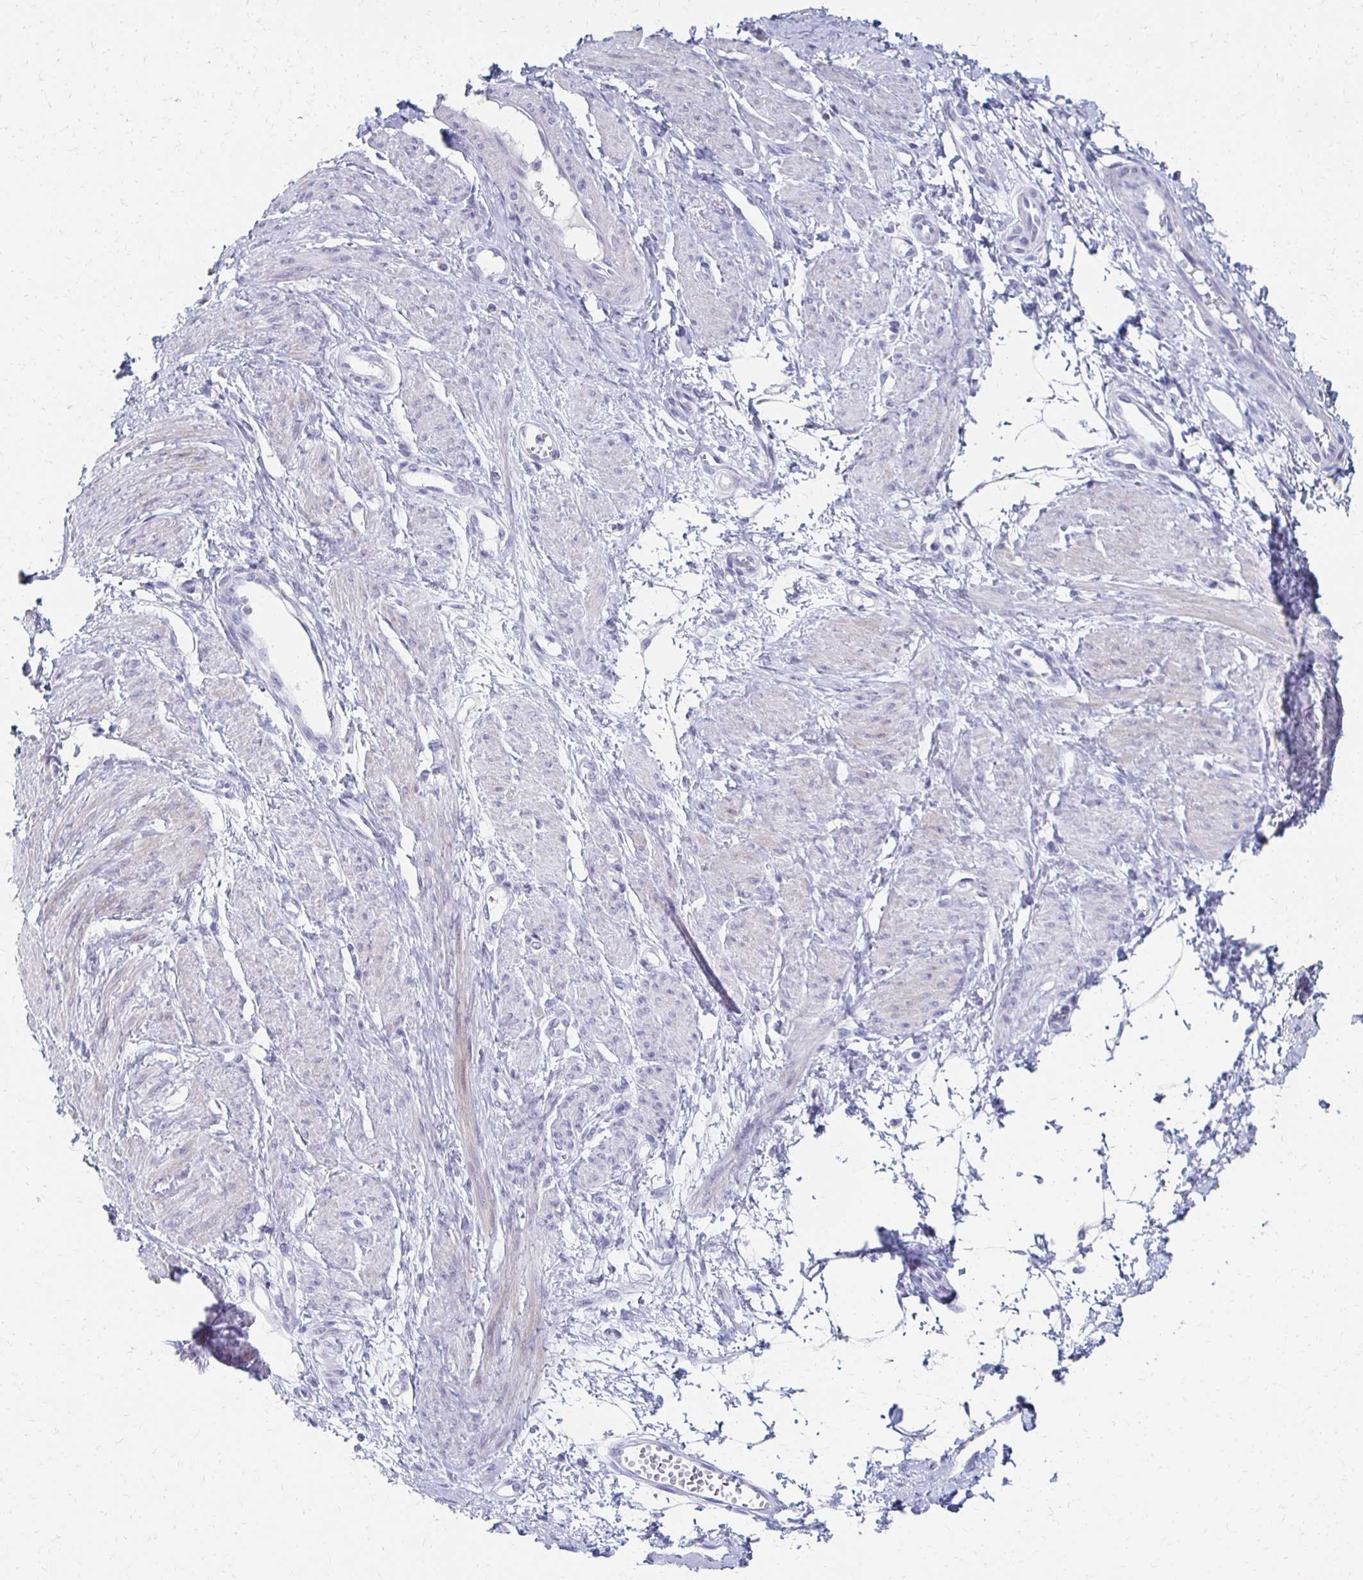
{"staining": {"intensity": "weak", "quantity": "<25%", "location": "cytoplasmic/membranous"}, "tissue": "smooth muscle", "cell_type": "Smooth muscle cells", "image_type": "normal", "snomed": [{"axis": "morphology", "description": "Normal tissue, NOS"}, {"axis": "topography", "description": "Smooth muscle"}, {"axis": "topography", "description": "Uterus"}], "caption": "Smooth muscle cells show no significant expression in unremarkable smooth muscle.", "gene": "CXCR2", "patient": {"sex": "female", "age": 39}}